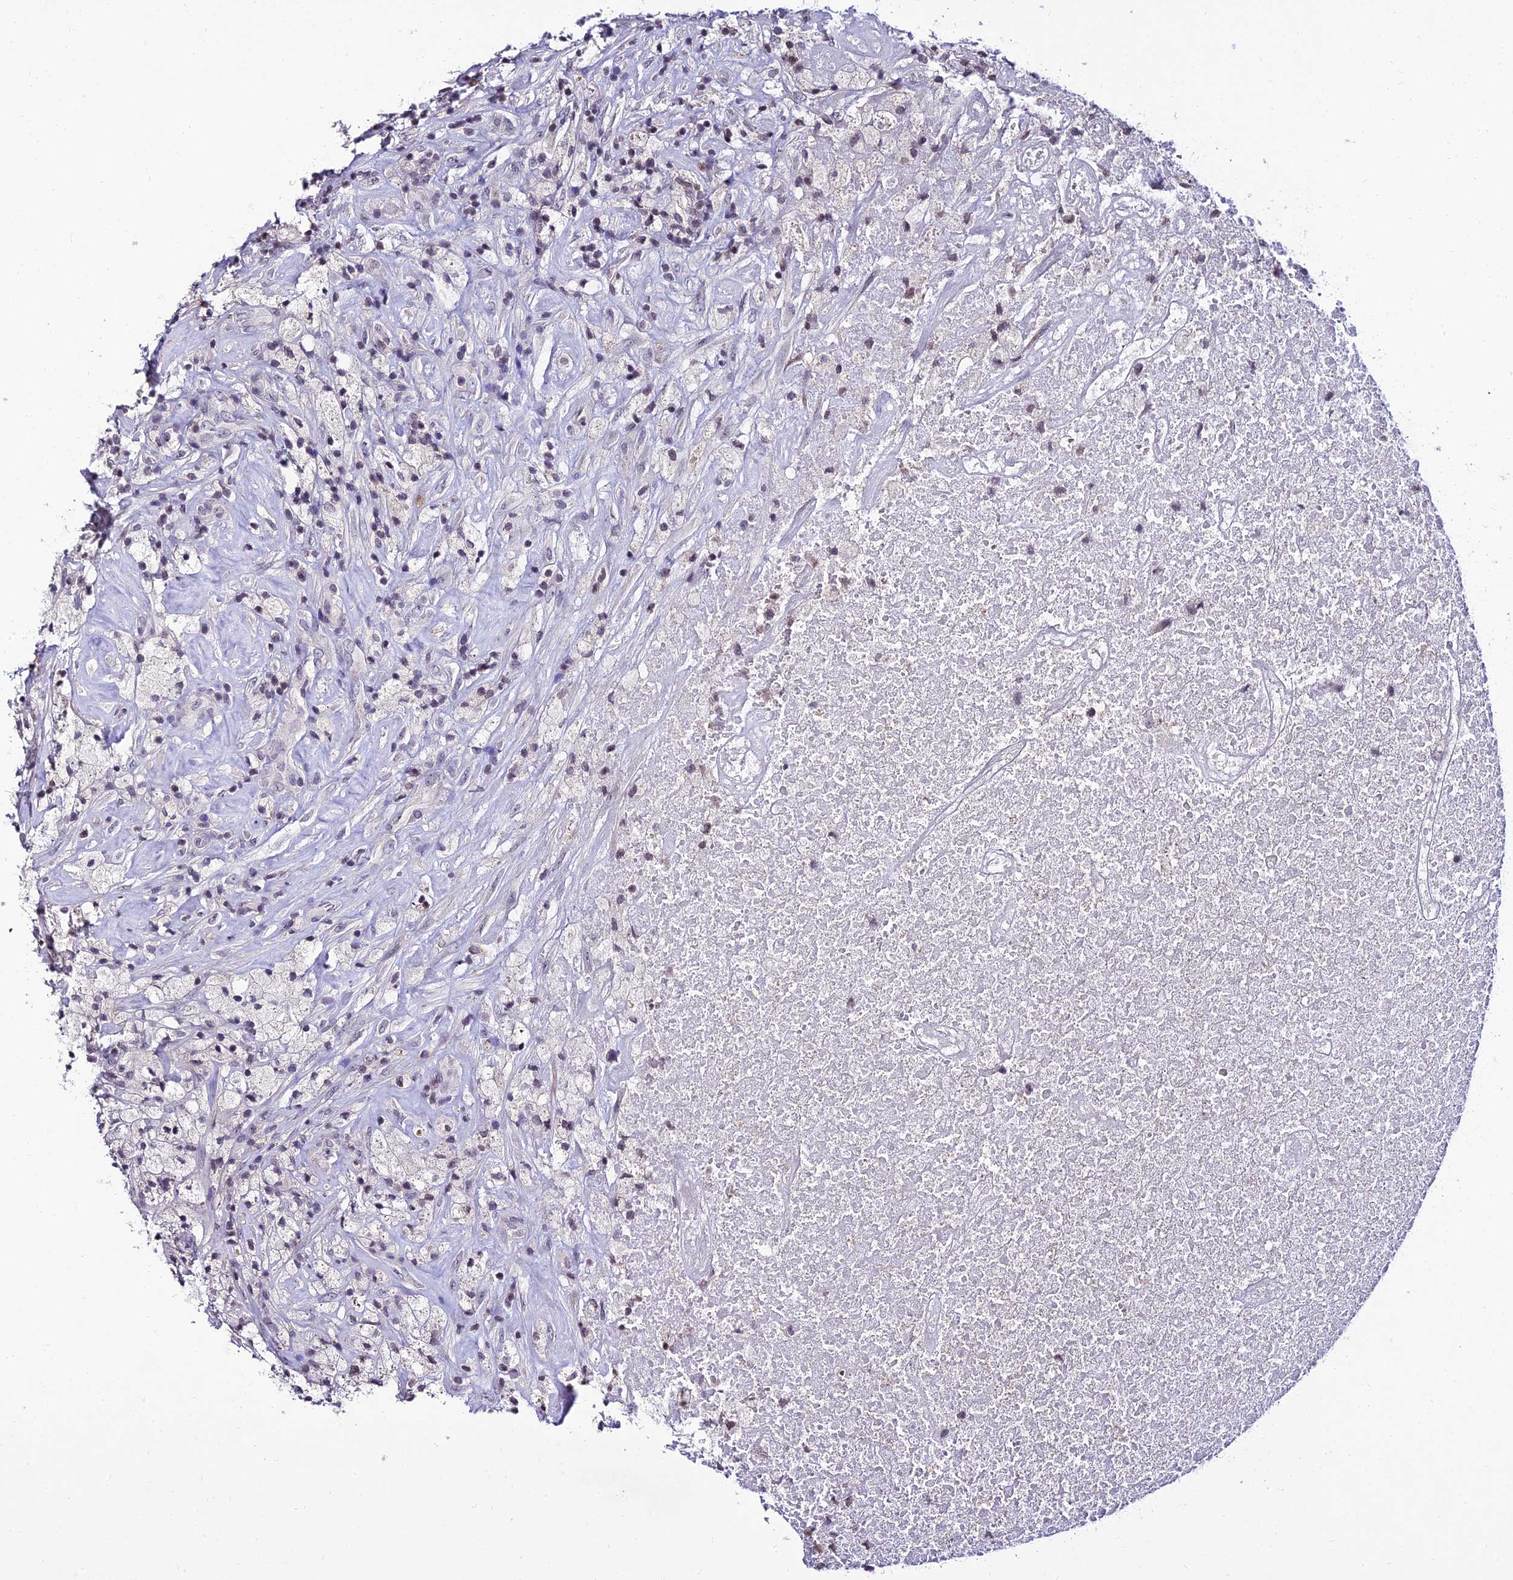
{"staining": {"intensity": "negative", "quantity": "none", "location": "none"}, "tissue": "glioma", "cell_type": "Tumor cells", "image_type": "cancer", "snomed": [{"axis": "morphology", "description": "Glioma, malignant, High grade"}, {"axis": "topography", "description": "Brain"}], "caption": "Immunohistochemistry (IHC) photomicrograph of neoplastic tissue: human glioma stained with DAB (3,3'-diaminobenzidine) shows no significant protein positivity in tumor cells. (DAB (3,3'-diaminobenzidine) IHC visualized using brightfield microscopy, high magnification).", "gene": "CDNF", "patient": {"sex": "male", "age": 69}}